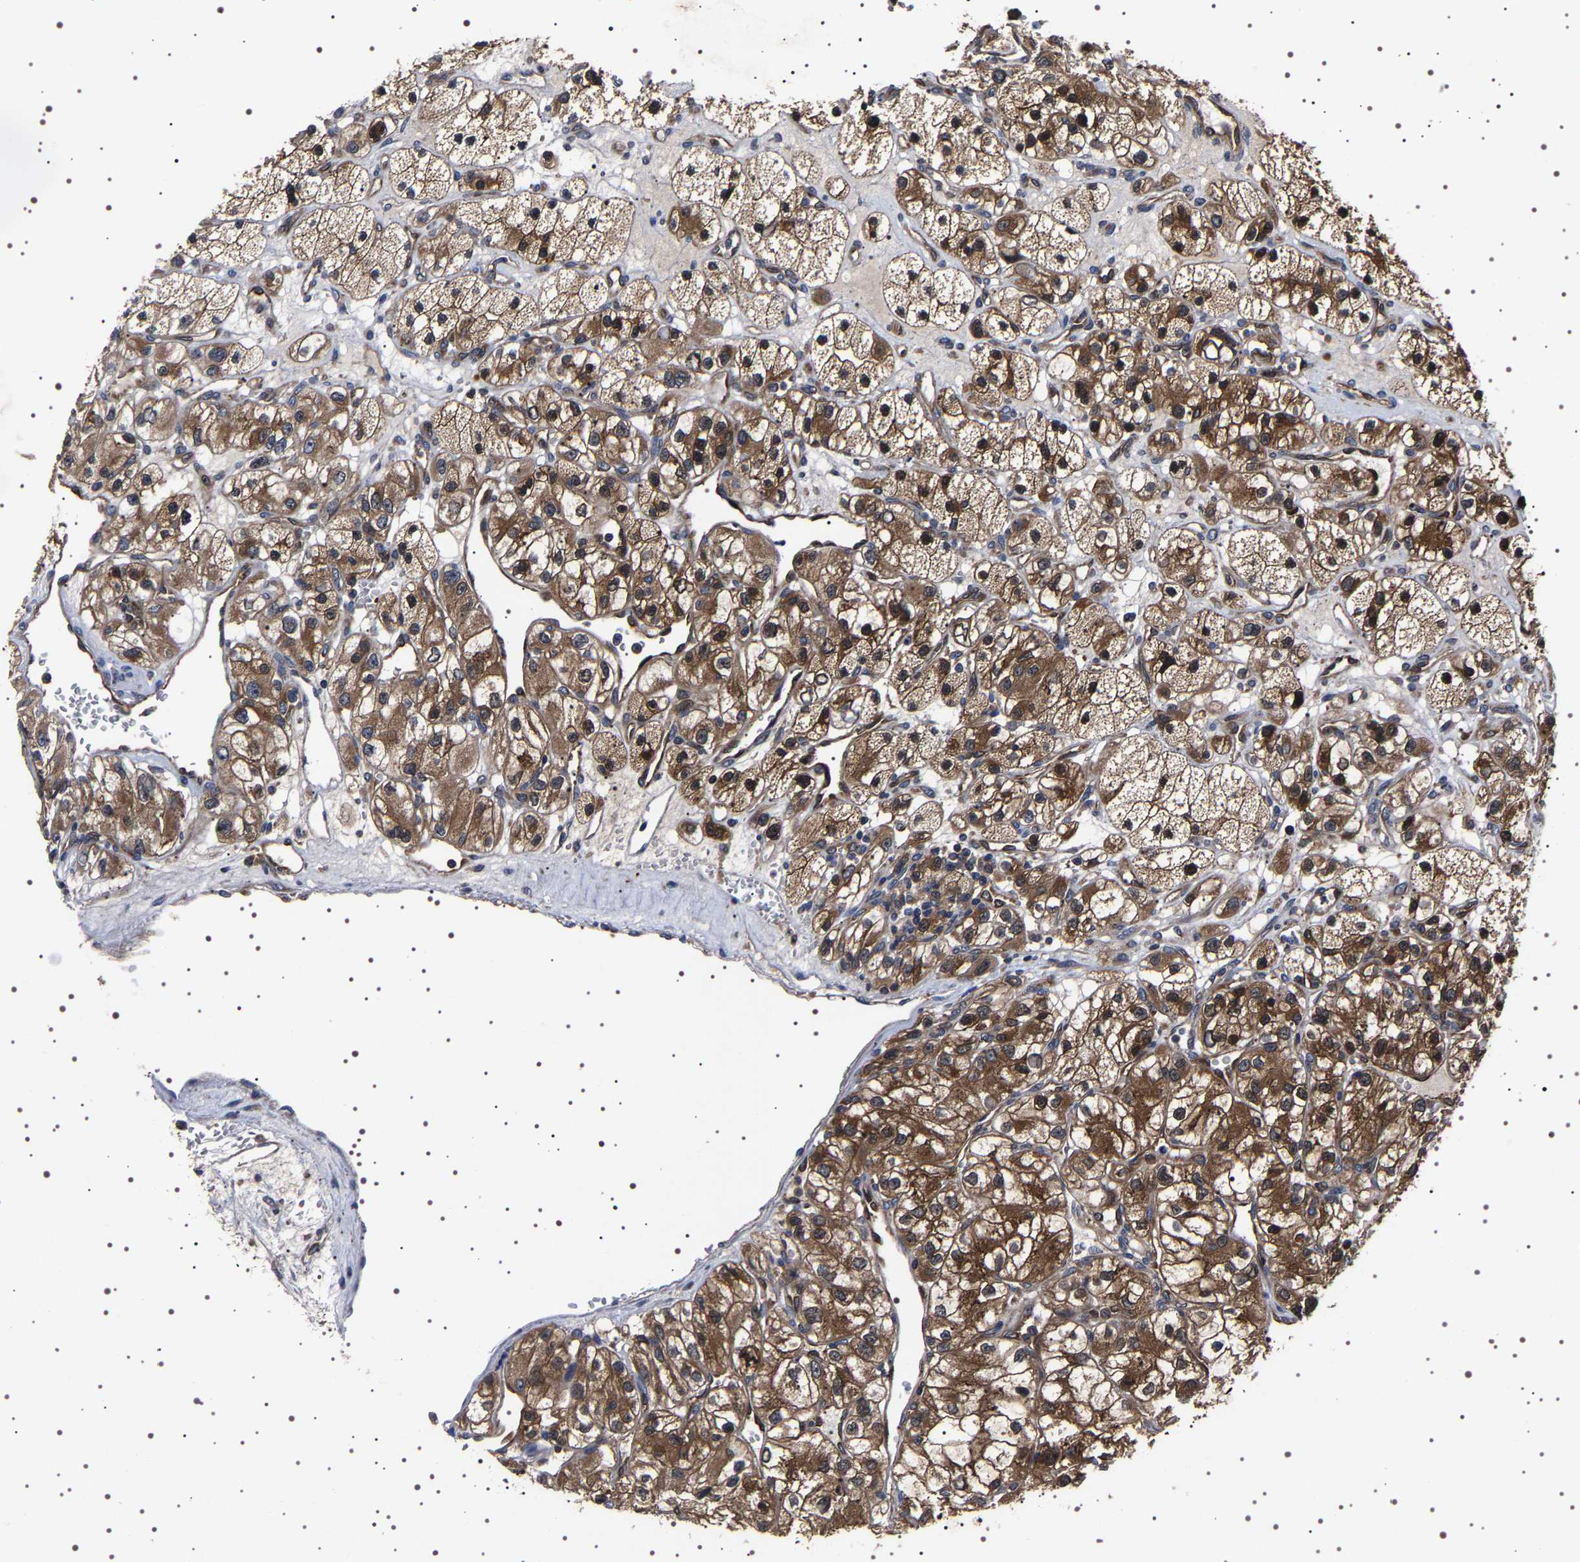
{"staining": {"intensity": "strong", "quantity": "25%-75%", "location": "cytoplasmic/membranous"}, "tissue": "renal cancer", "cell_type": "Tumor cells", "image_type": "cancer", "snomed": [{"axis": "morphology", "description": "Adenocarcinoma, NOS"}, {"axis": "topography", "description": "Kidney"}], "caption": "DAB (3,3'-diaminobenzidine) immunohistochemical staining of human renal cancer demonstrates strong cytoplasmic/membranous protein staining in about 25%-75% of tumor cells.", "gene": "DARS1", "patient": {"sex": "female", "age": 57}}